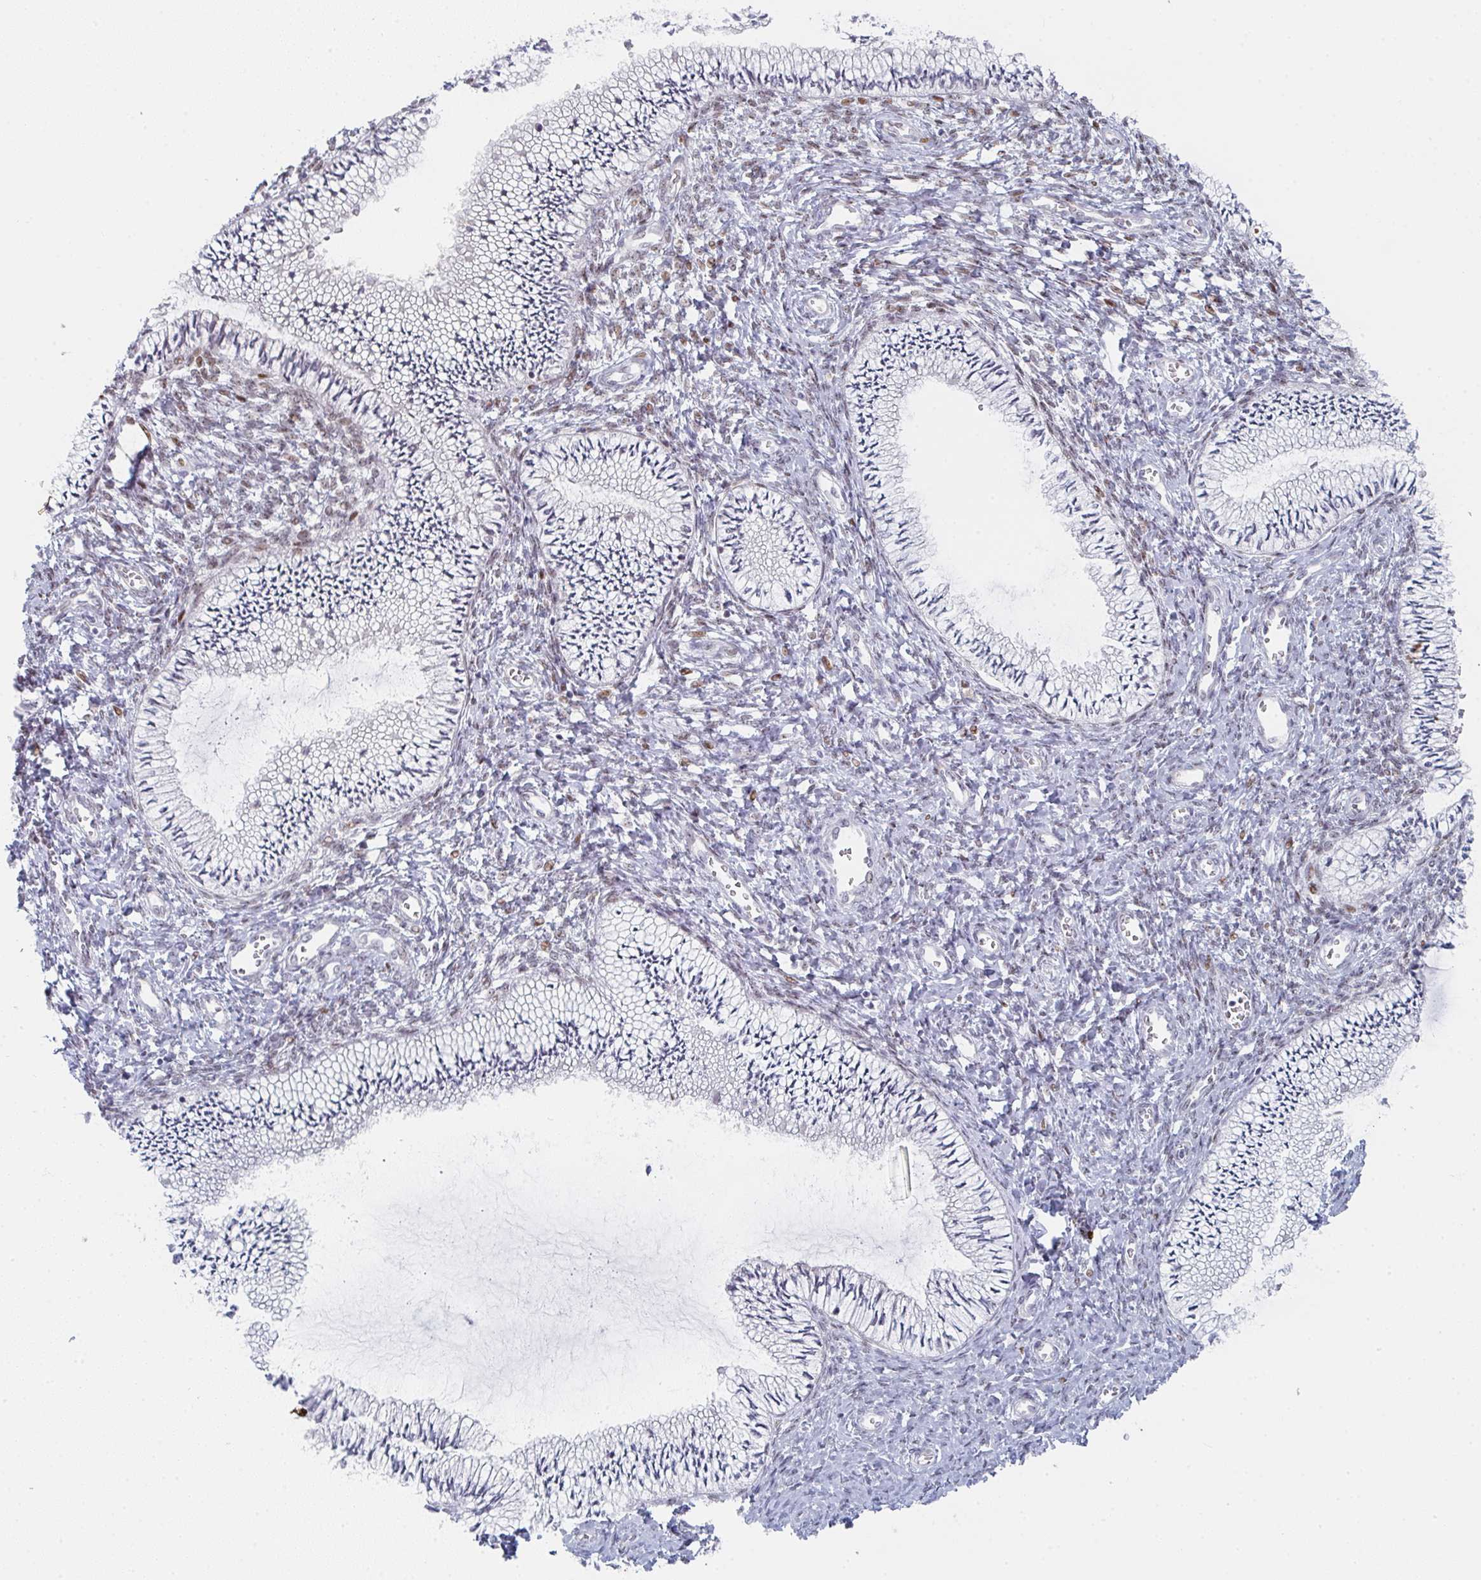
{"staining": {"intensity": "negative", "quantity": "none", "location": "none"}, "tissue": "cervix", "cell_type": "Glandular cells", "image_type": "normal", "snomed": [{"axis": "morphology", "description": "Normal tissue, NOS"}, {"axis": "topography", "description": "Cervix"}], "caption": "The immunohistochemistry (IHC) micrograph has no significant expression in glandular cells of cervix.", "gene": "POU2AF2", "patient": {"sex": "female", "age": 24}}